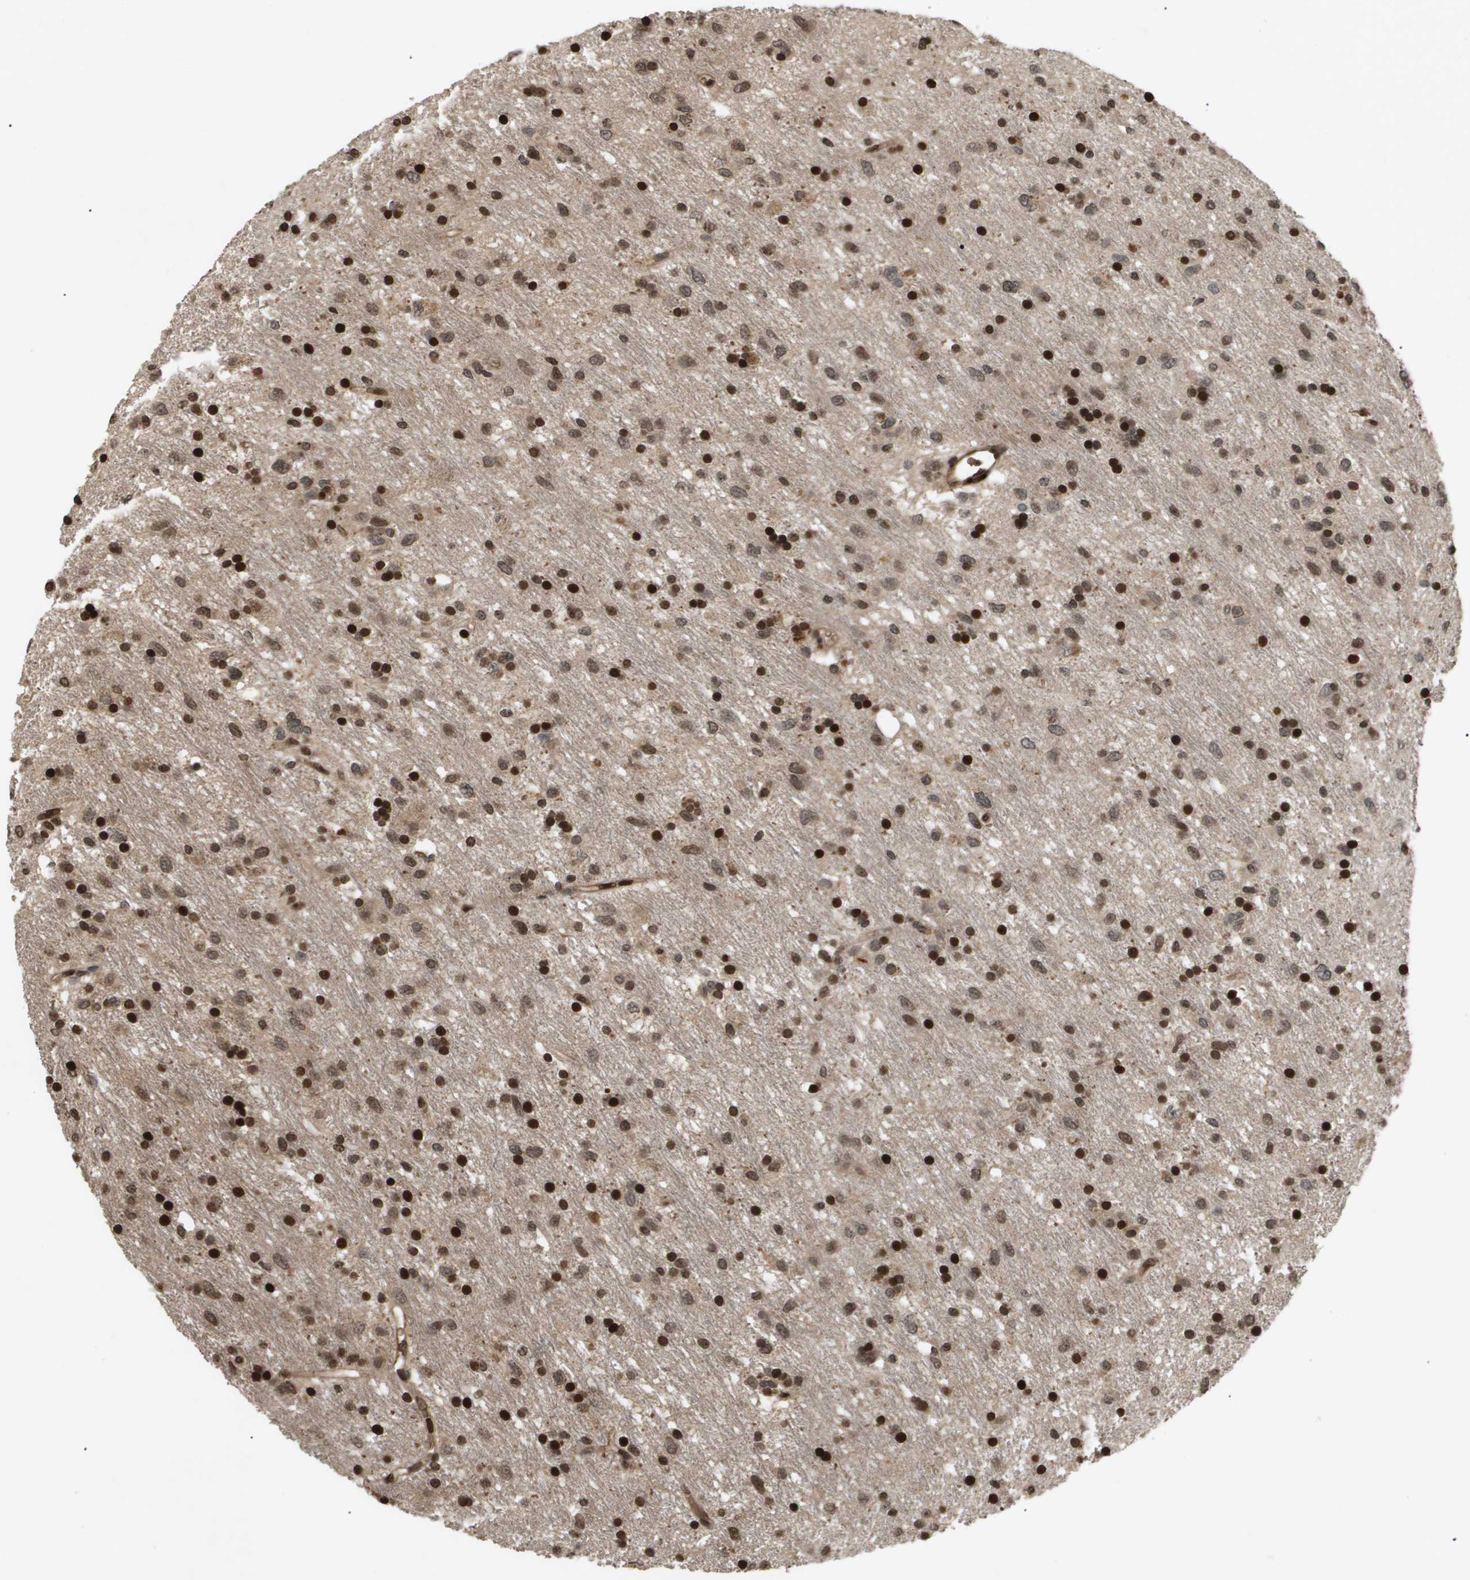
{"staining": {"intensity": "strong", "quantity": ">75%", "location": "nuclear"}, "tissue": "glioma", "cell_type": "Tumor cells", "image_type": "cancer", "snomed": [{"axis": "morphology", "description": "Glioma, malignant, Low grade"}, {"axis": "topography", "description": "Brain"}], "caption": "A high amount of strong nuclear staining is present in about >75% of tumor cells in glioma tissue.", "gene": "HSPA6", "patient": {"sex": "male", "age": 77}}